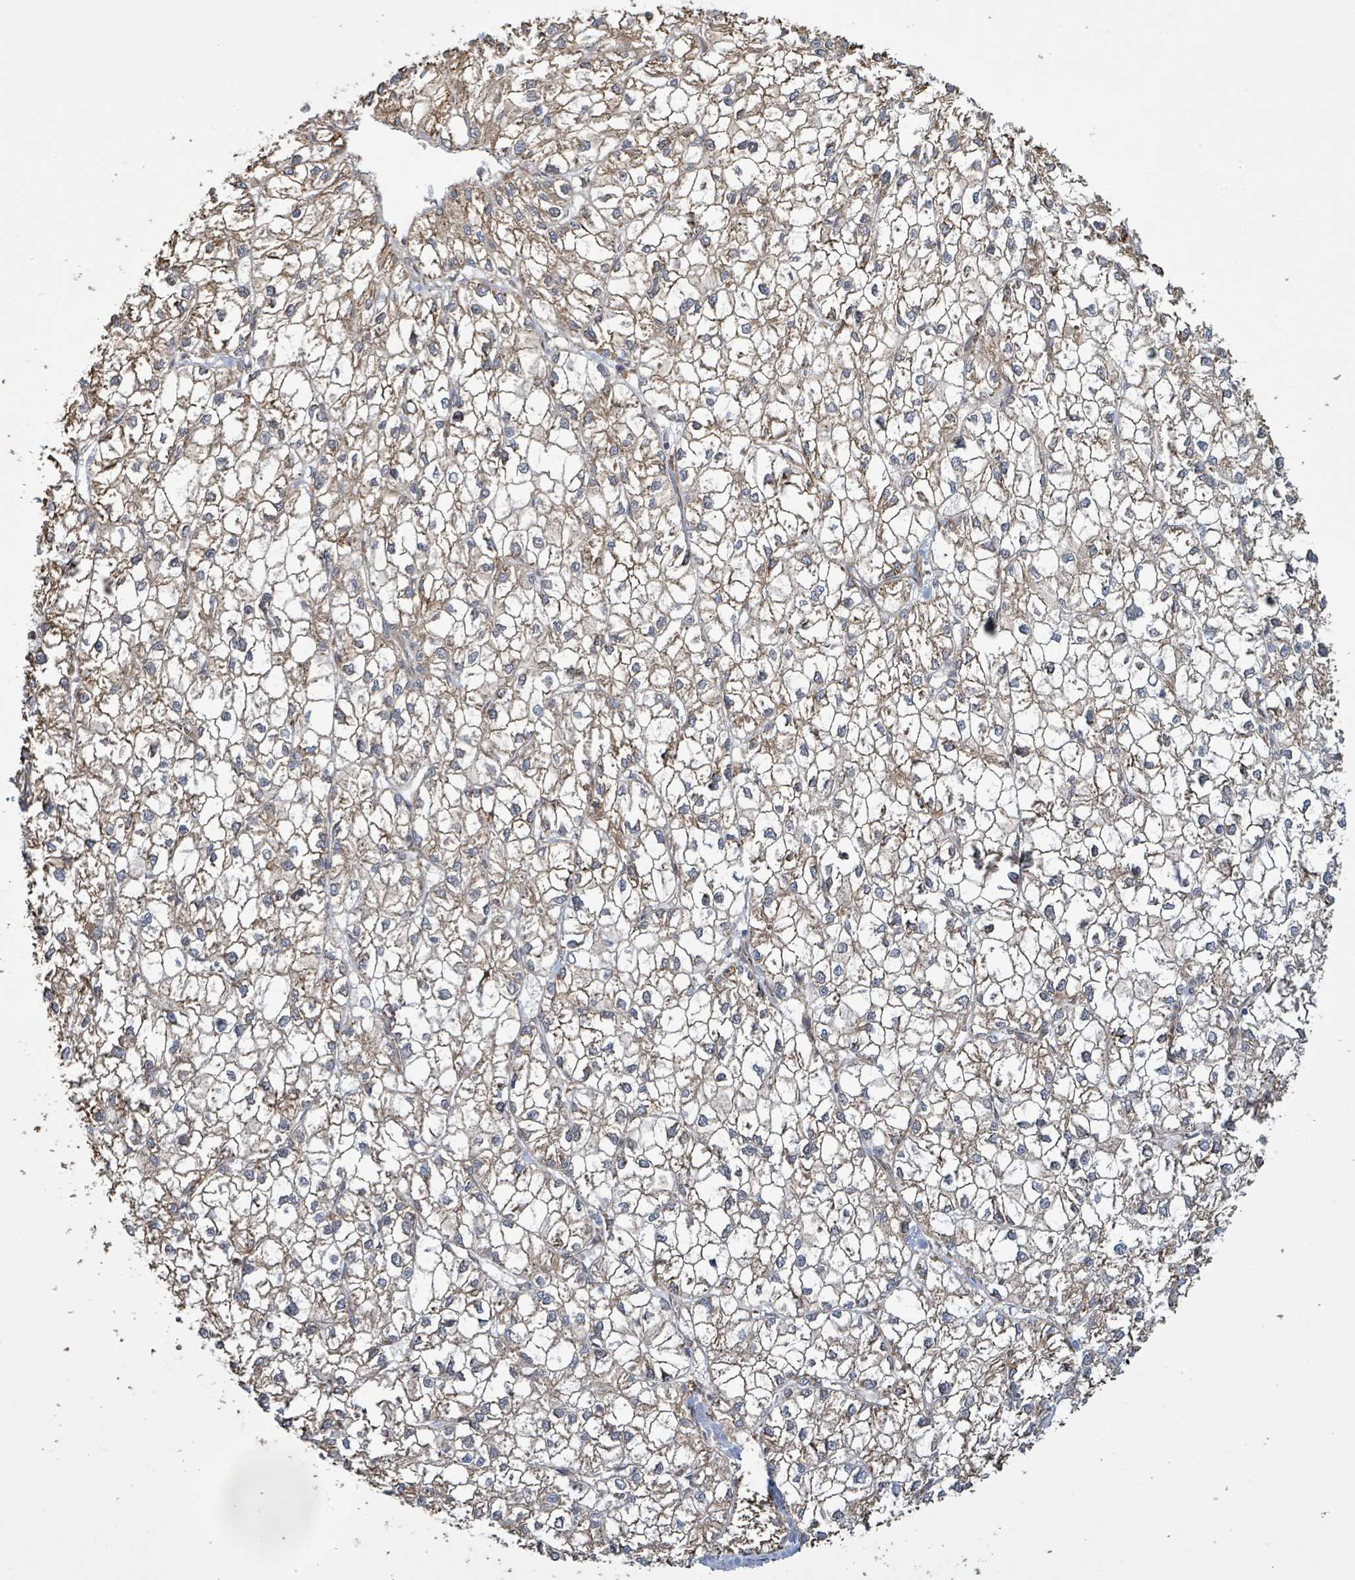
{"staining": {"intensity": "weak", "quantity": "25%-75%", "location": "cytoplasmic/membranous"}, "tissue": "liver cancer", "cell_type": "Tumor cells", "image_type": "cancer", "snomed": [{"axis": "morphology", "description": "Carcinoma, Hepatocellular, NOS"}, {"axis": "topography", "description": "Liver"}], "caption": "Immunohistochemistry of liver cancer exhibits low levels of weak cytoplasmic/membranous positivity in about 25%-75% of tumor cells.", "gene": "ARPIN", "patient": {"sex": "female", "age": 43}}